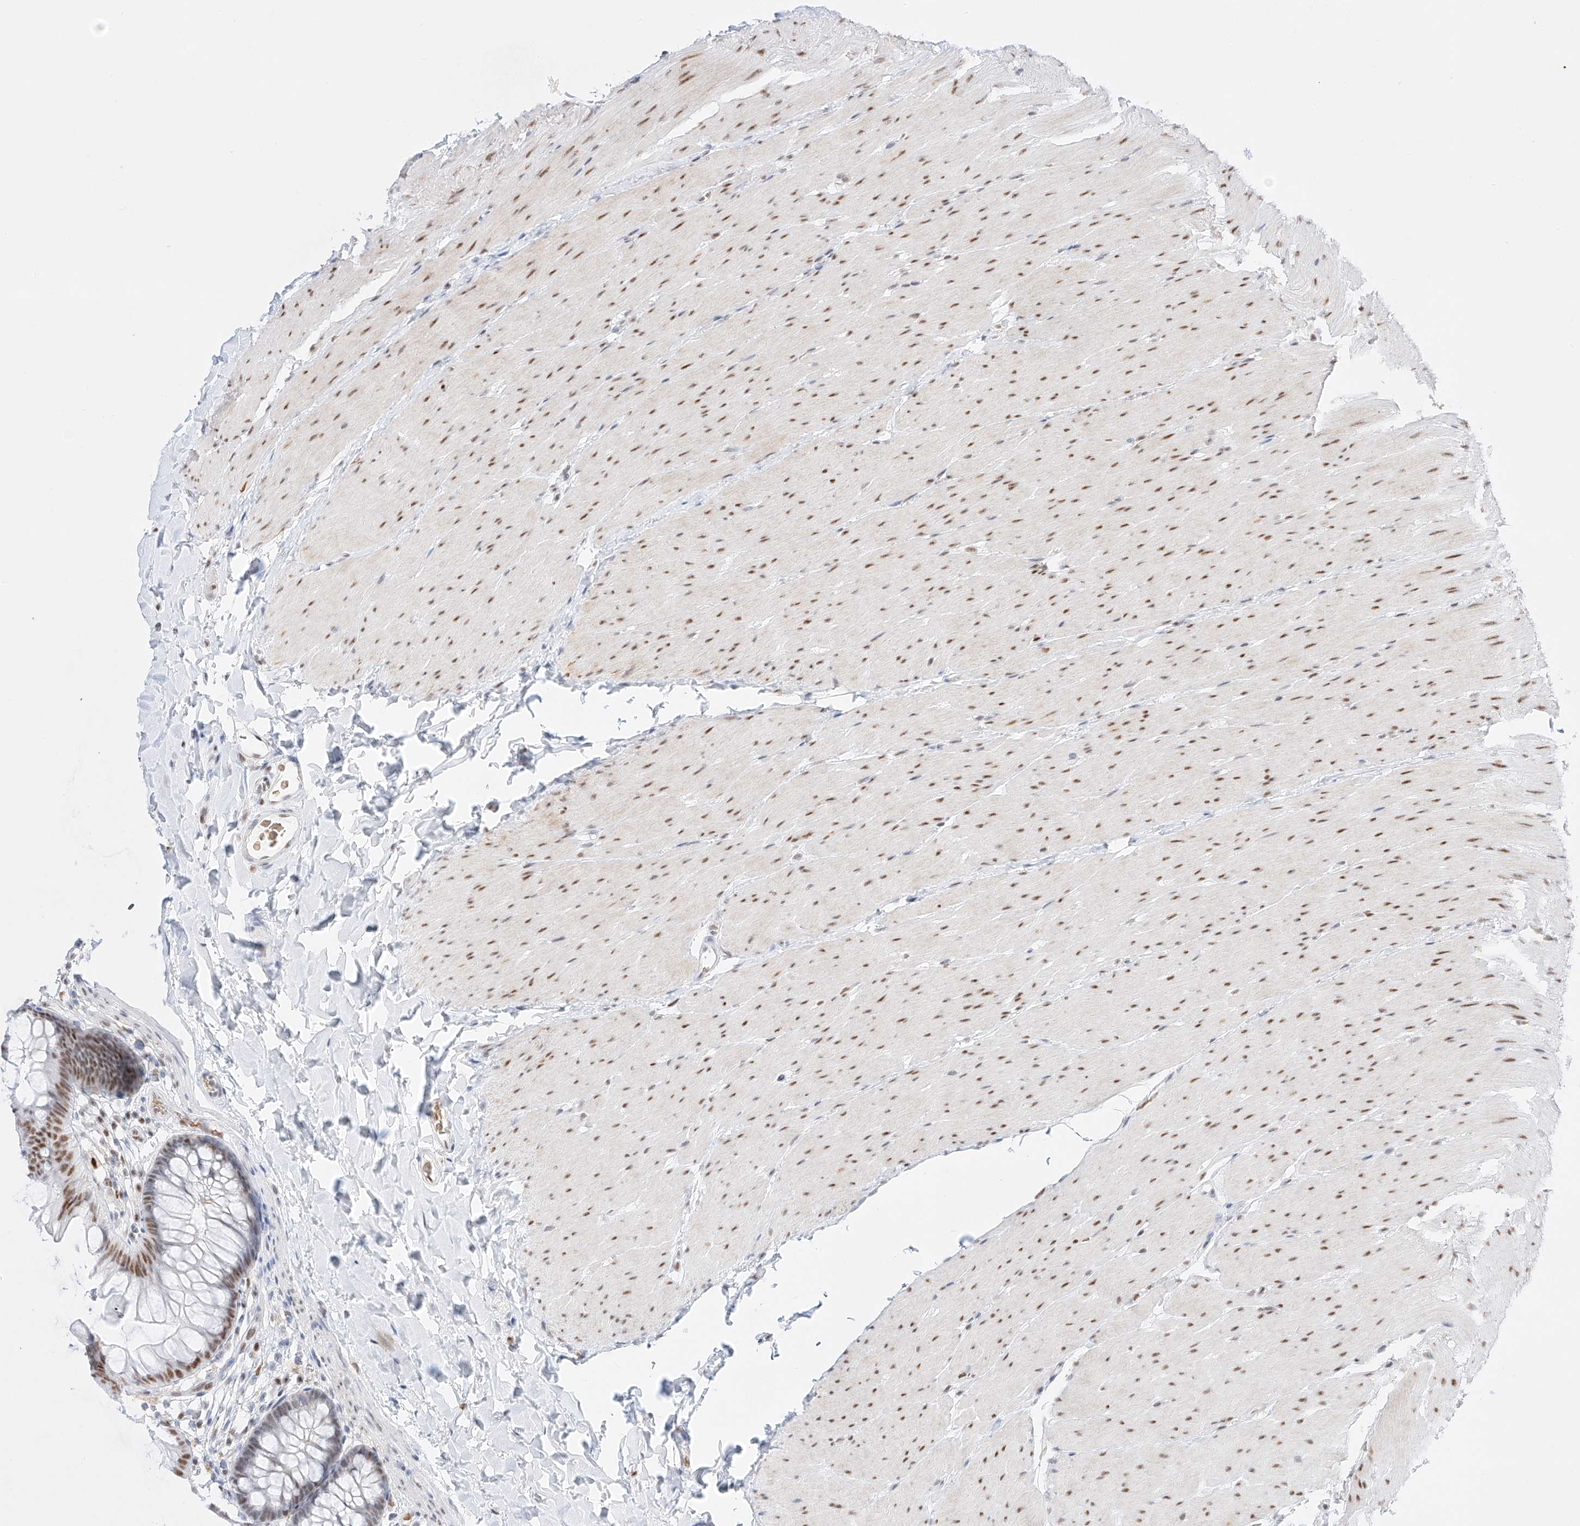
{"staining": {"intensity": "negative", "quantity": "none", "location": "none"}, "tissue": "colon", "cell_type": "Endothelial cells", "image_type": "normal", "snomed": [{"axis": "morphology", "description": "Normal tissue, NOS"}, {"axis": "topography", "description": "Colon"}], "caption": "Photomicrograph shows no significant protein staining in endothelial cells of benign colon.", "gene": "APIP", "patient": {"sex": "female", "age": 62}}